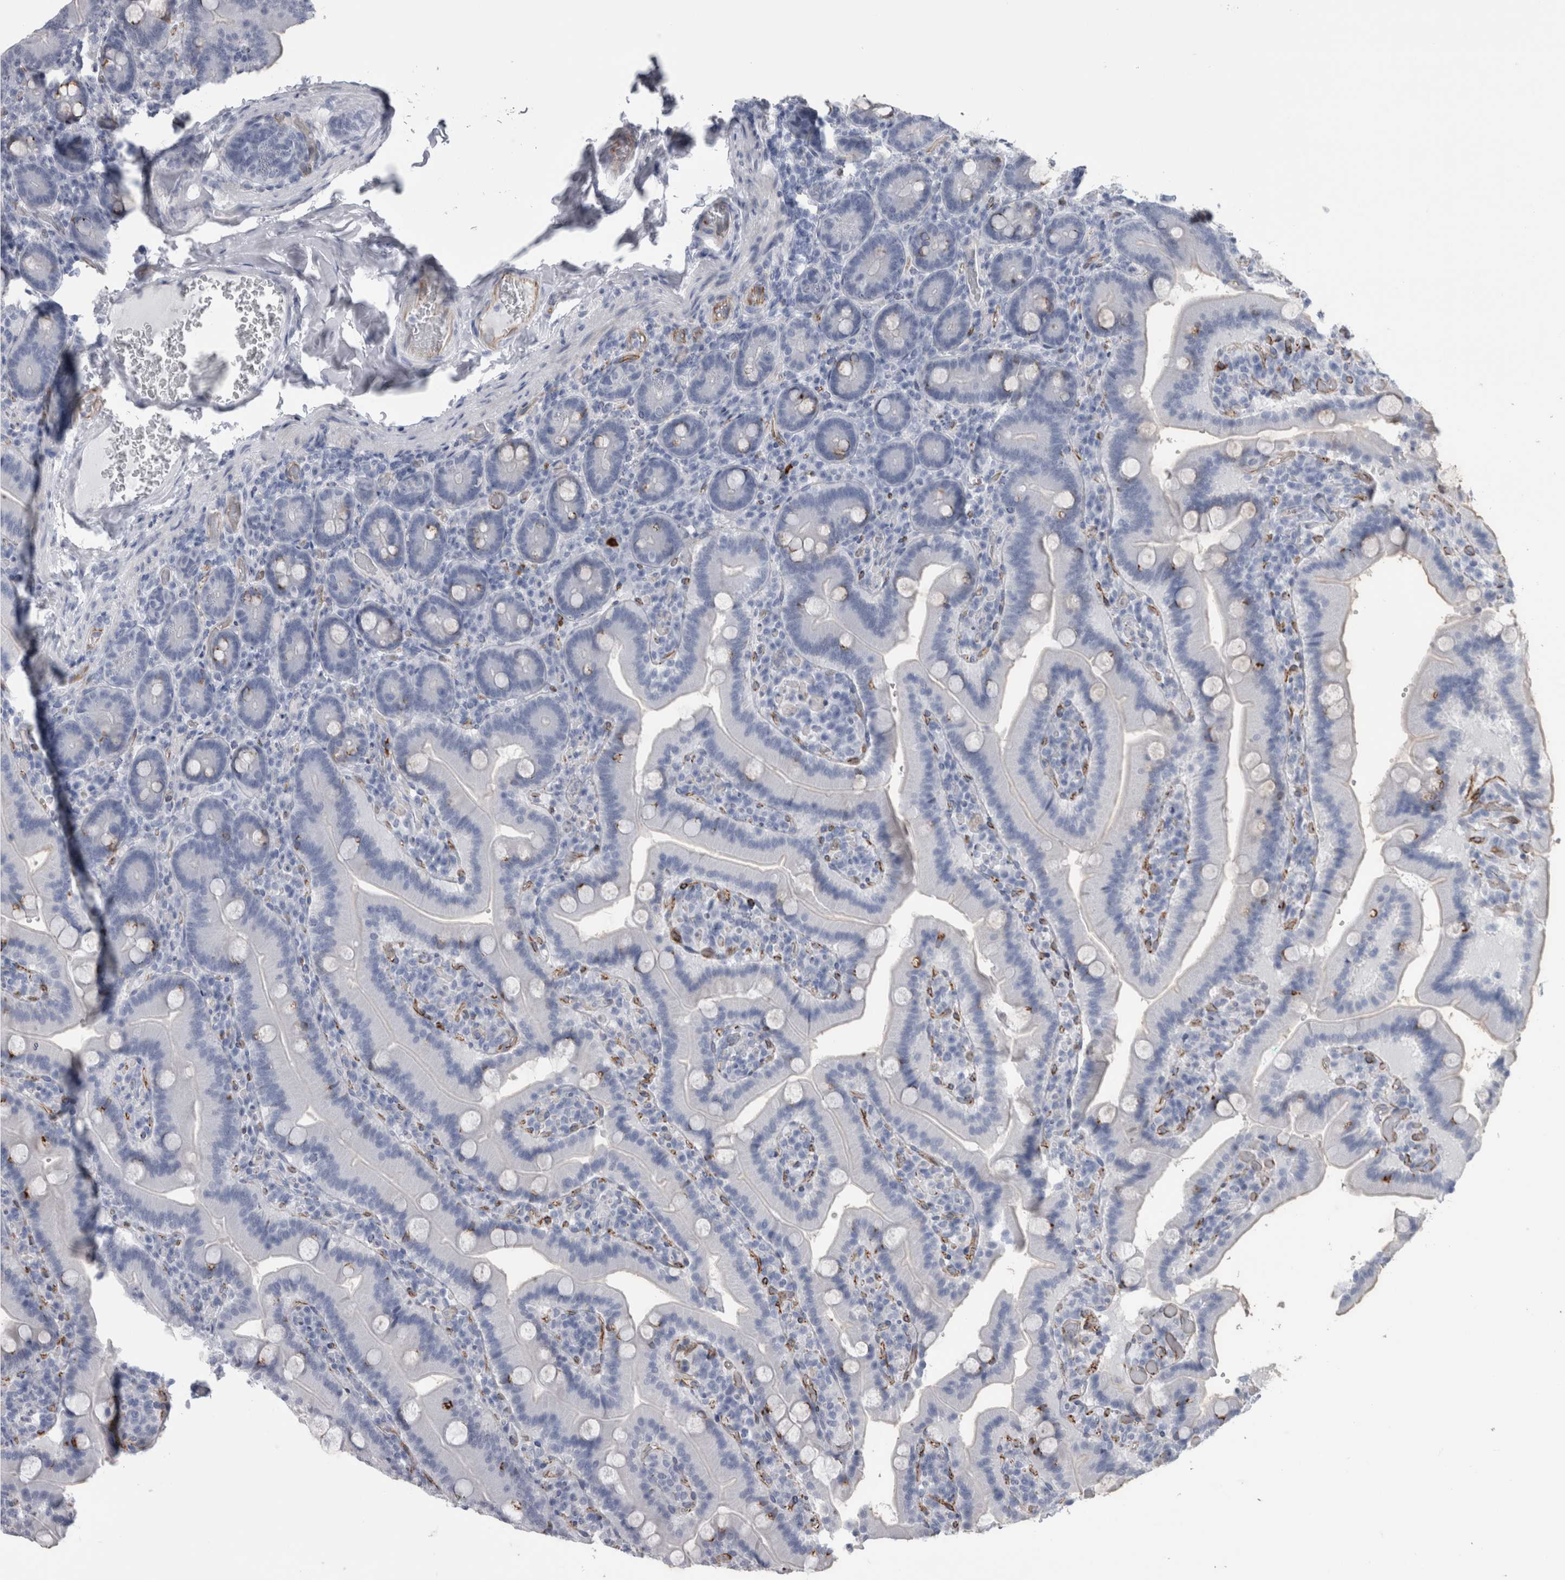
{"staining": {"intensity": "strong", "quantity": "<25%", "location": "cytoplasmic/membranous"}, "tissue": "duodenum", "cell_type": "Glandular cells", "image_type": "normal", "snomed": [{"axis": "morphology", "description": "Normal tissue, NOS"}, {"axis": "topography", "description": "Duodenum"}], "caption": "Immunohistochemical staining of benign human duodenum shows strong cytoplasmic/membranous protein staining in approximately <25% of glandular cells. (IHC, brightfield microscopy, high magnification).", "gene": "VWDE", "patient": {"sex": "female", "age": 62}}